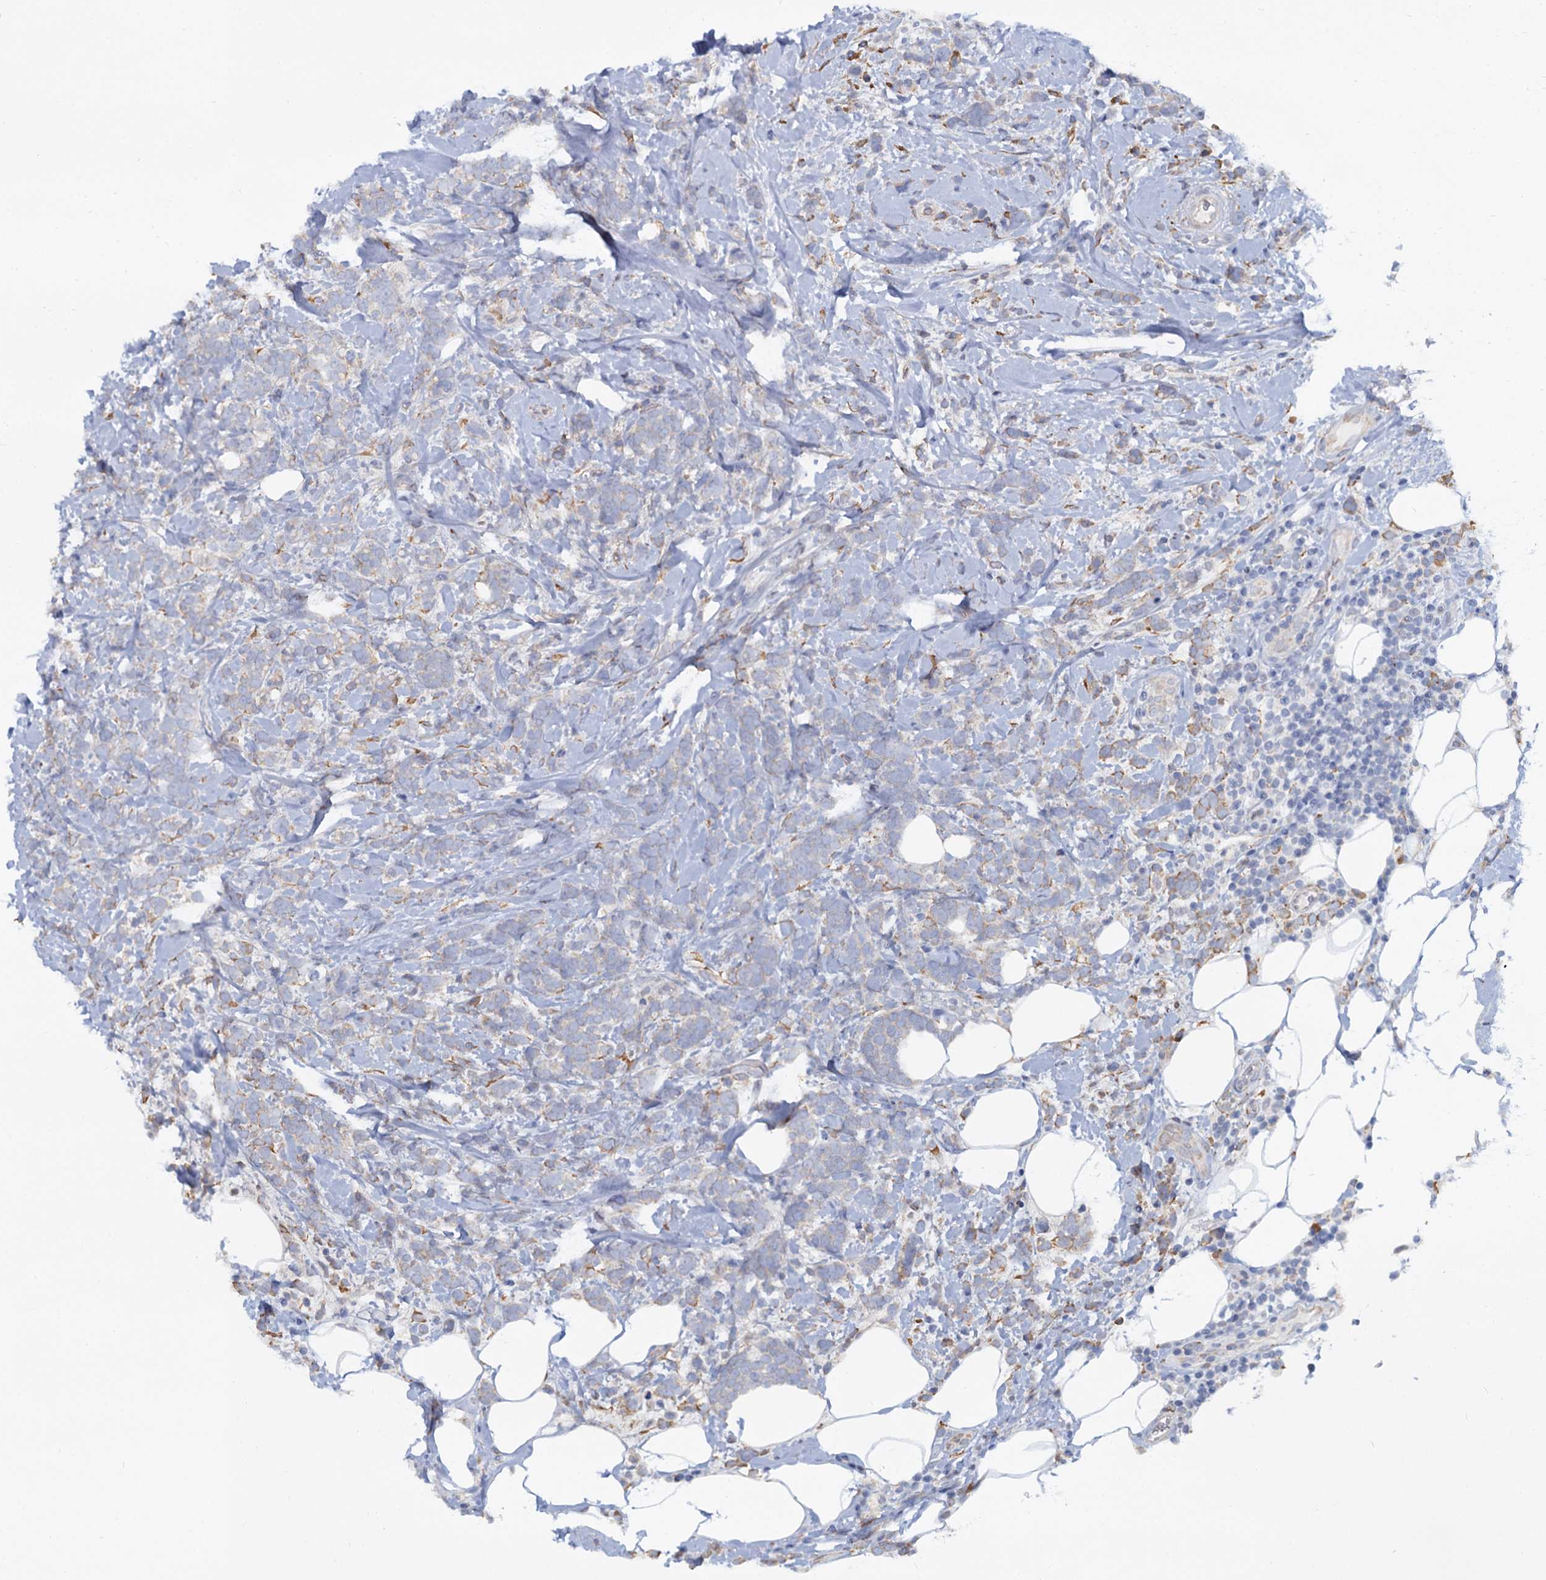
{"staining": {"intensity": "negative", "quantity": "none", "location": "none"}, "tissue": "breast cancer", "cell_type": "Tumor cells", "image_type": "cancer", "snomed": [{"axis": "morphology", "description": "Lobular carcinoma"}, {"axis": "topography", "description": "Breast"}], "caption": "There is no significant staining in tumor cells of lobular carcinoma (breast).", "gene": "LRRC51", "patient": {"sex": "female", "age": 58}}